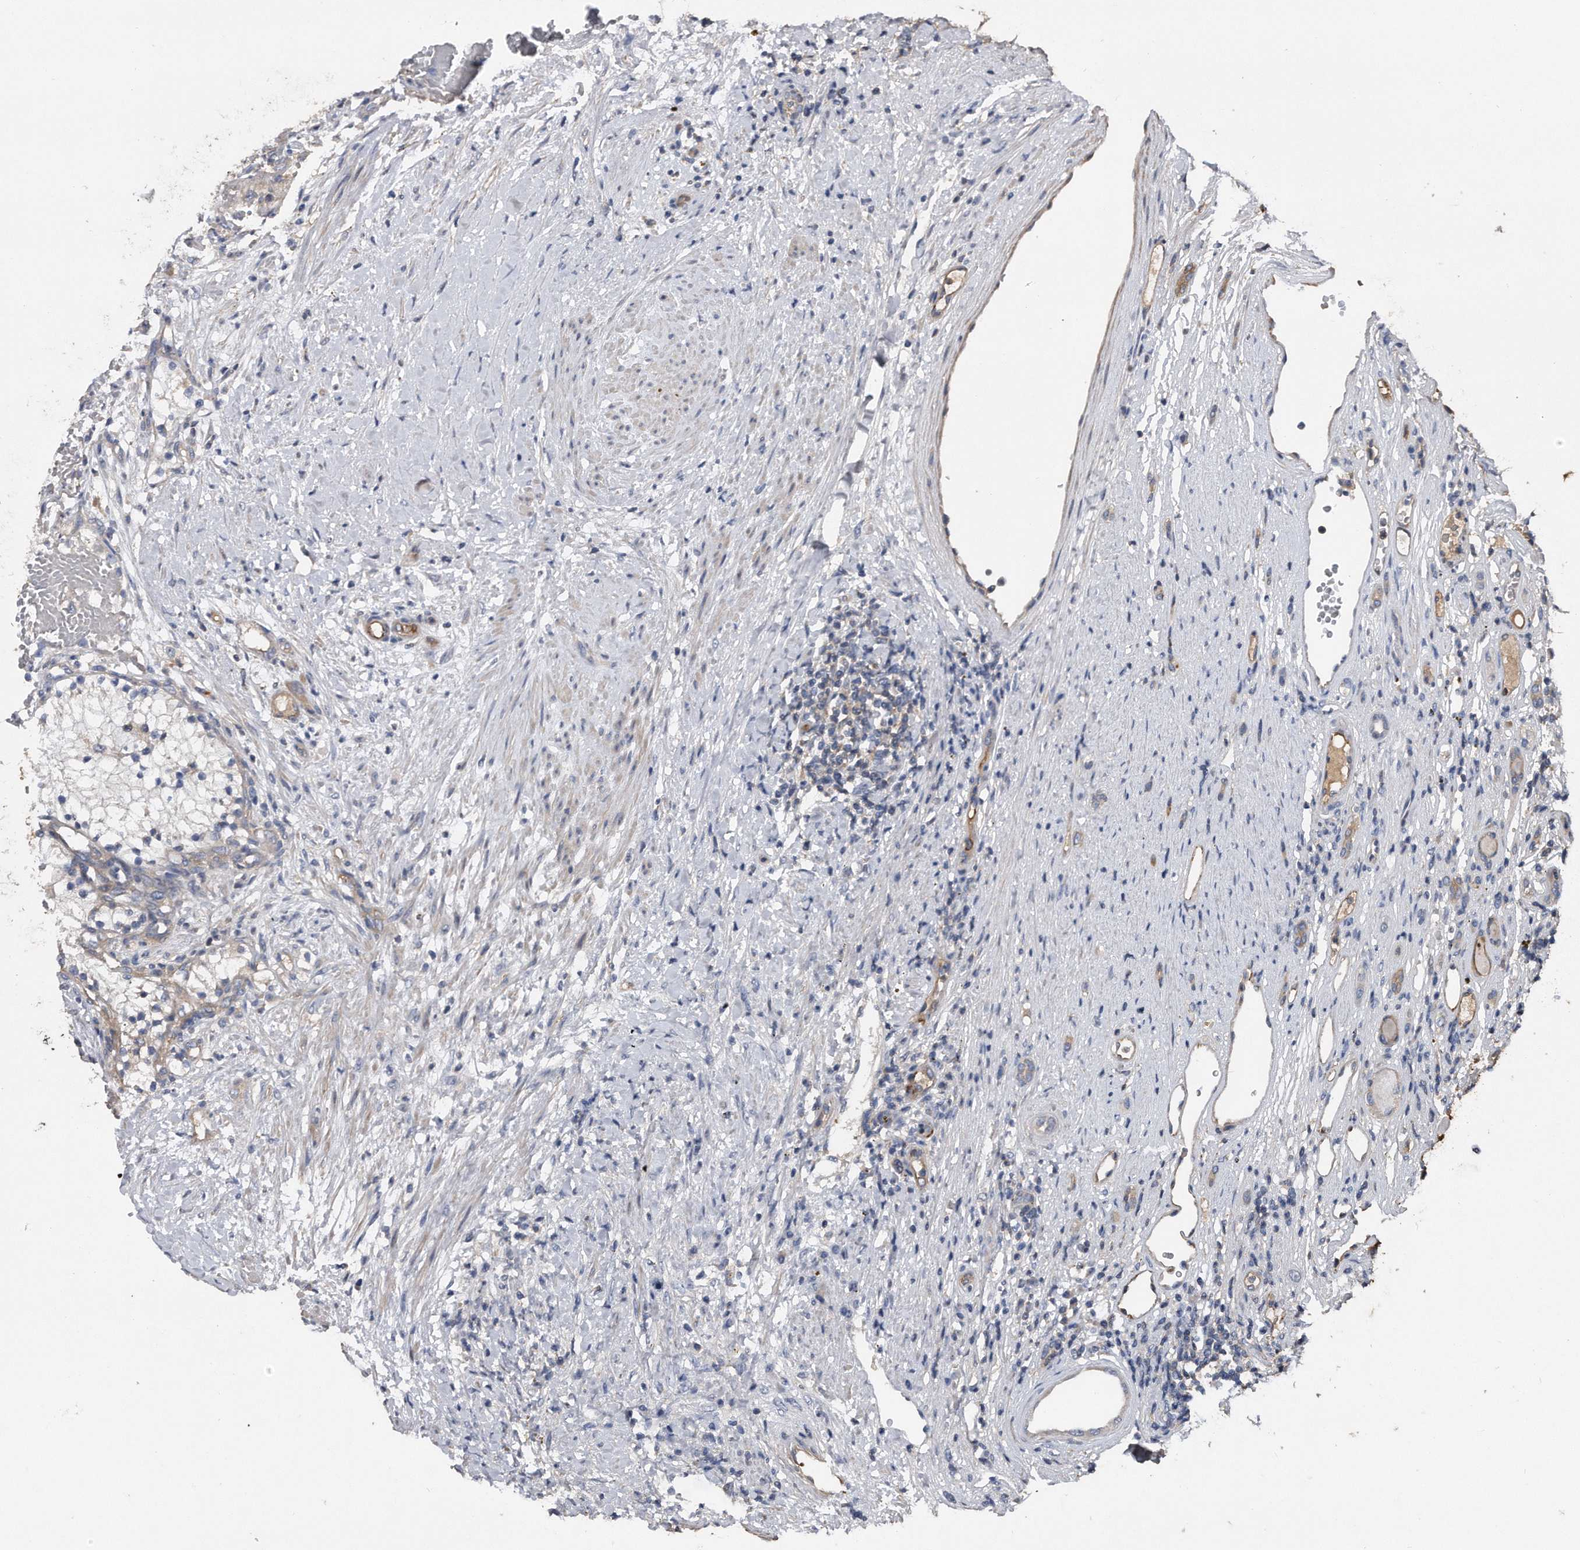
{"staining": {"intensity": "negative", "quantity": "none", "location": "none"}, "tissue": "renal cancer", "cell_type": "Tumor cells", "image_type": "cancer", "snomed": [{"axis": "morphology", "description": "Normal tissue, NOS"}, {"axis": "morphology", "description": "Adenocarcinoma, NOS"}, {"axis": "topography", "description": "Kidney"}], "caption": "A photomicrograph of renal cancer (adenocarcinoma) stained for a protein shows no brown staining in tumor cells.", "gene": "KCND3", "patient": {"sex": "male", "age": 68}}